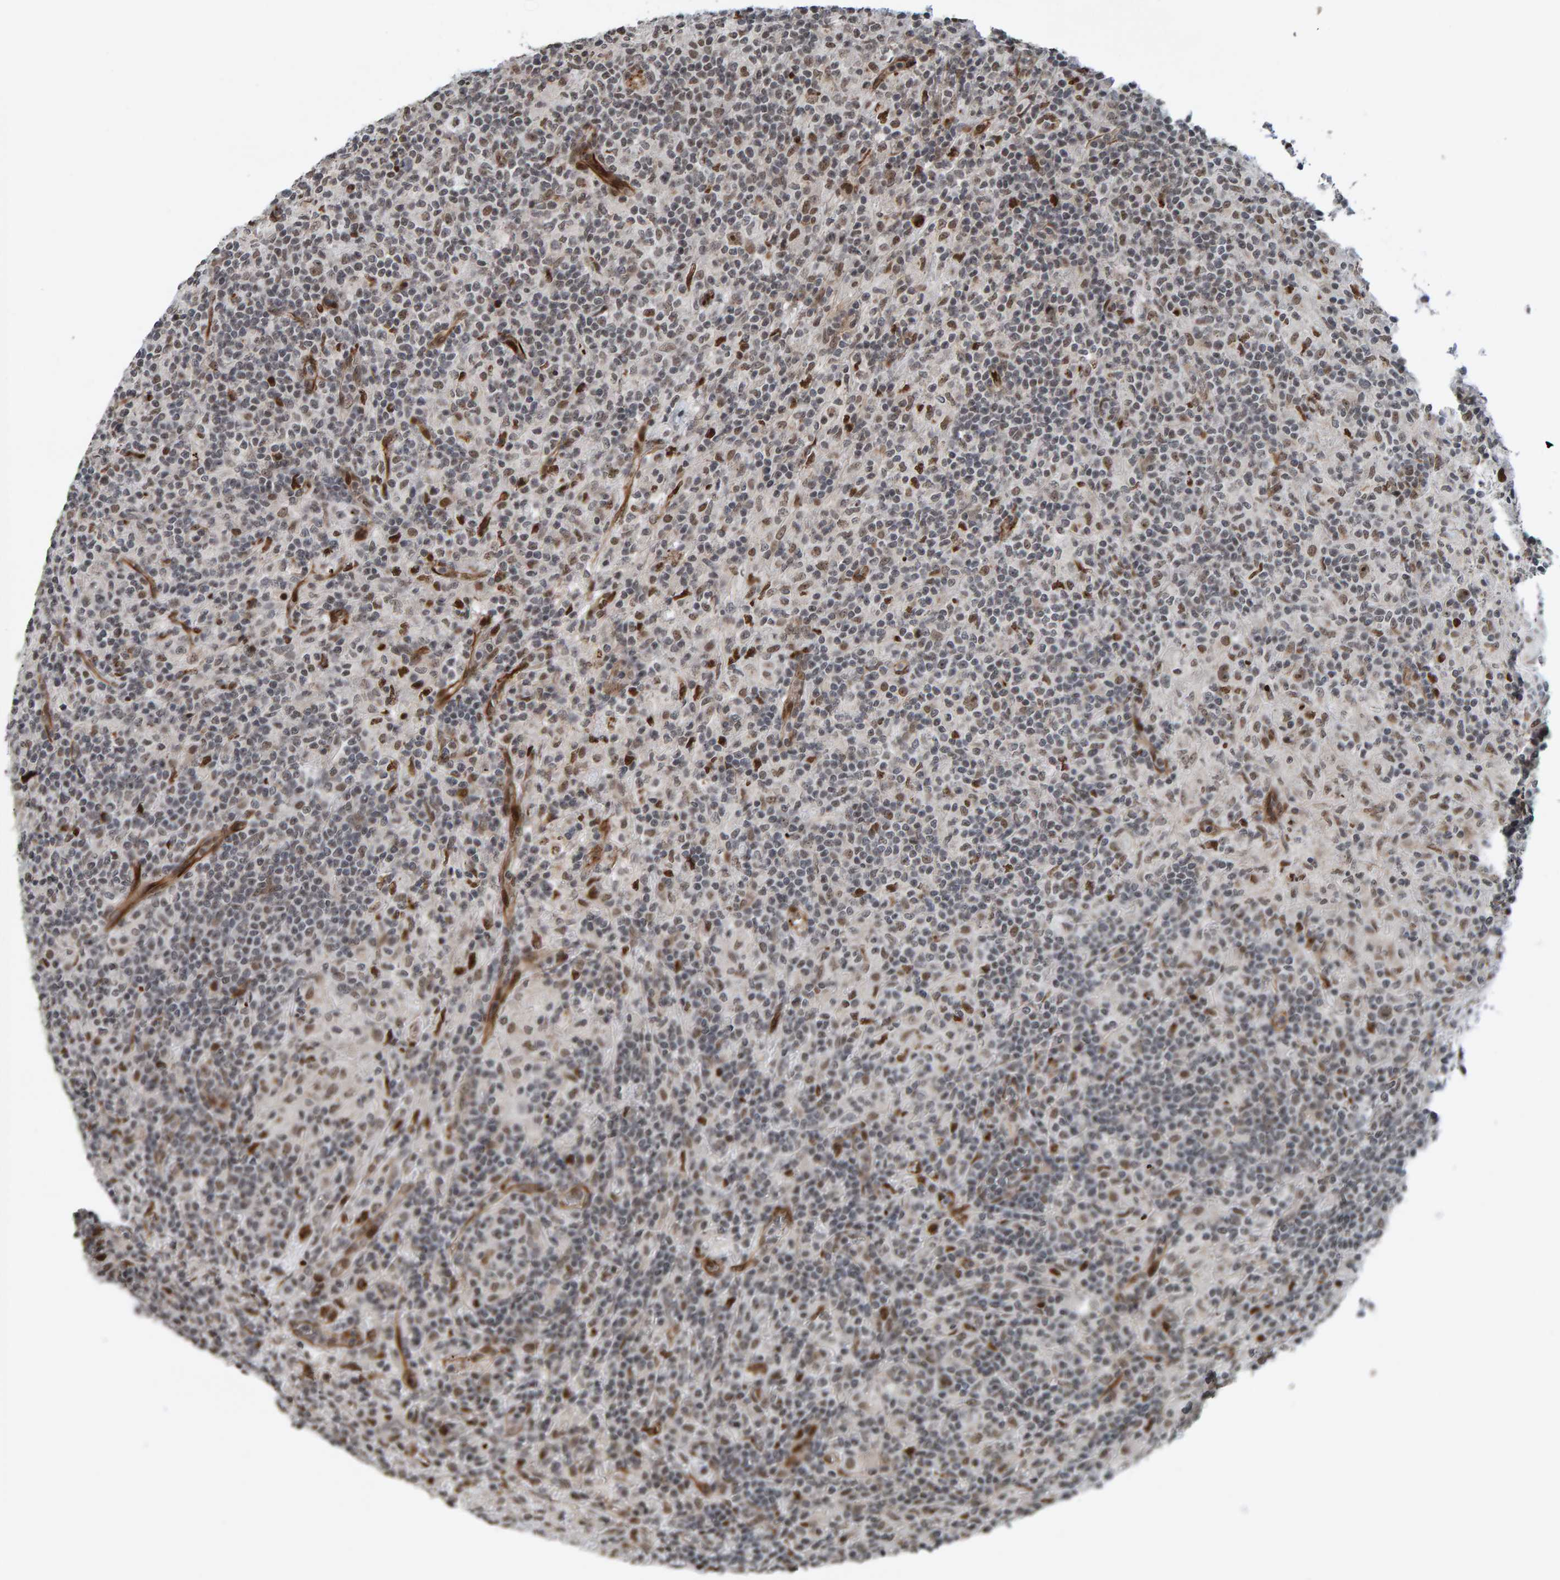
{"staining": {"intensity": "moderate", "quantity": ">75%", "location": "nuclear"}, "tissue": "lymphoma", "cell_type": "Tumor cells", "image_type": "cancer", "snomed": [{"axis": "morphology", "description": "Hodgkin's disease, NOS"}, {"axis": "topography", "description": "Lymph node"}], "caption": "Immunohistochemistry histopathology image of human lymphoma stained for a protein (brown), which exhibits medium levels of moderate nuclear positivity in approximately >75% of tumor cells.", "gene": "ZNF366", "patient": {"sex": "male", "age": 70}}